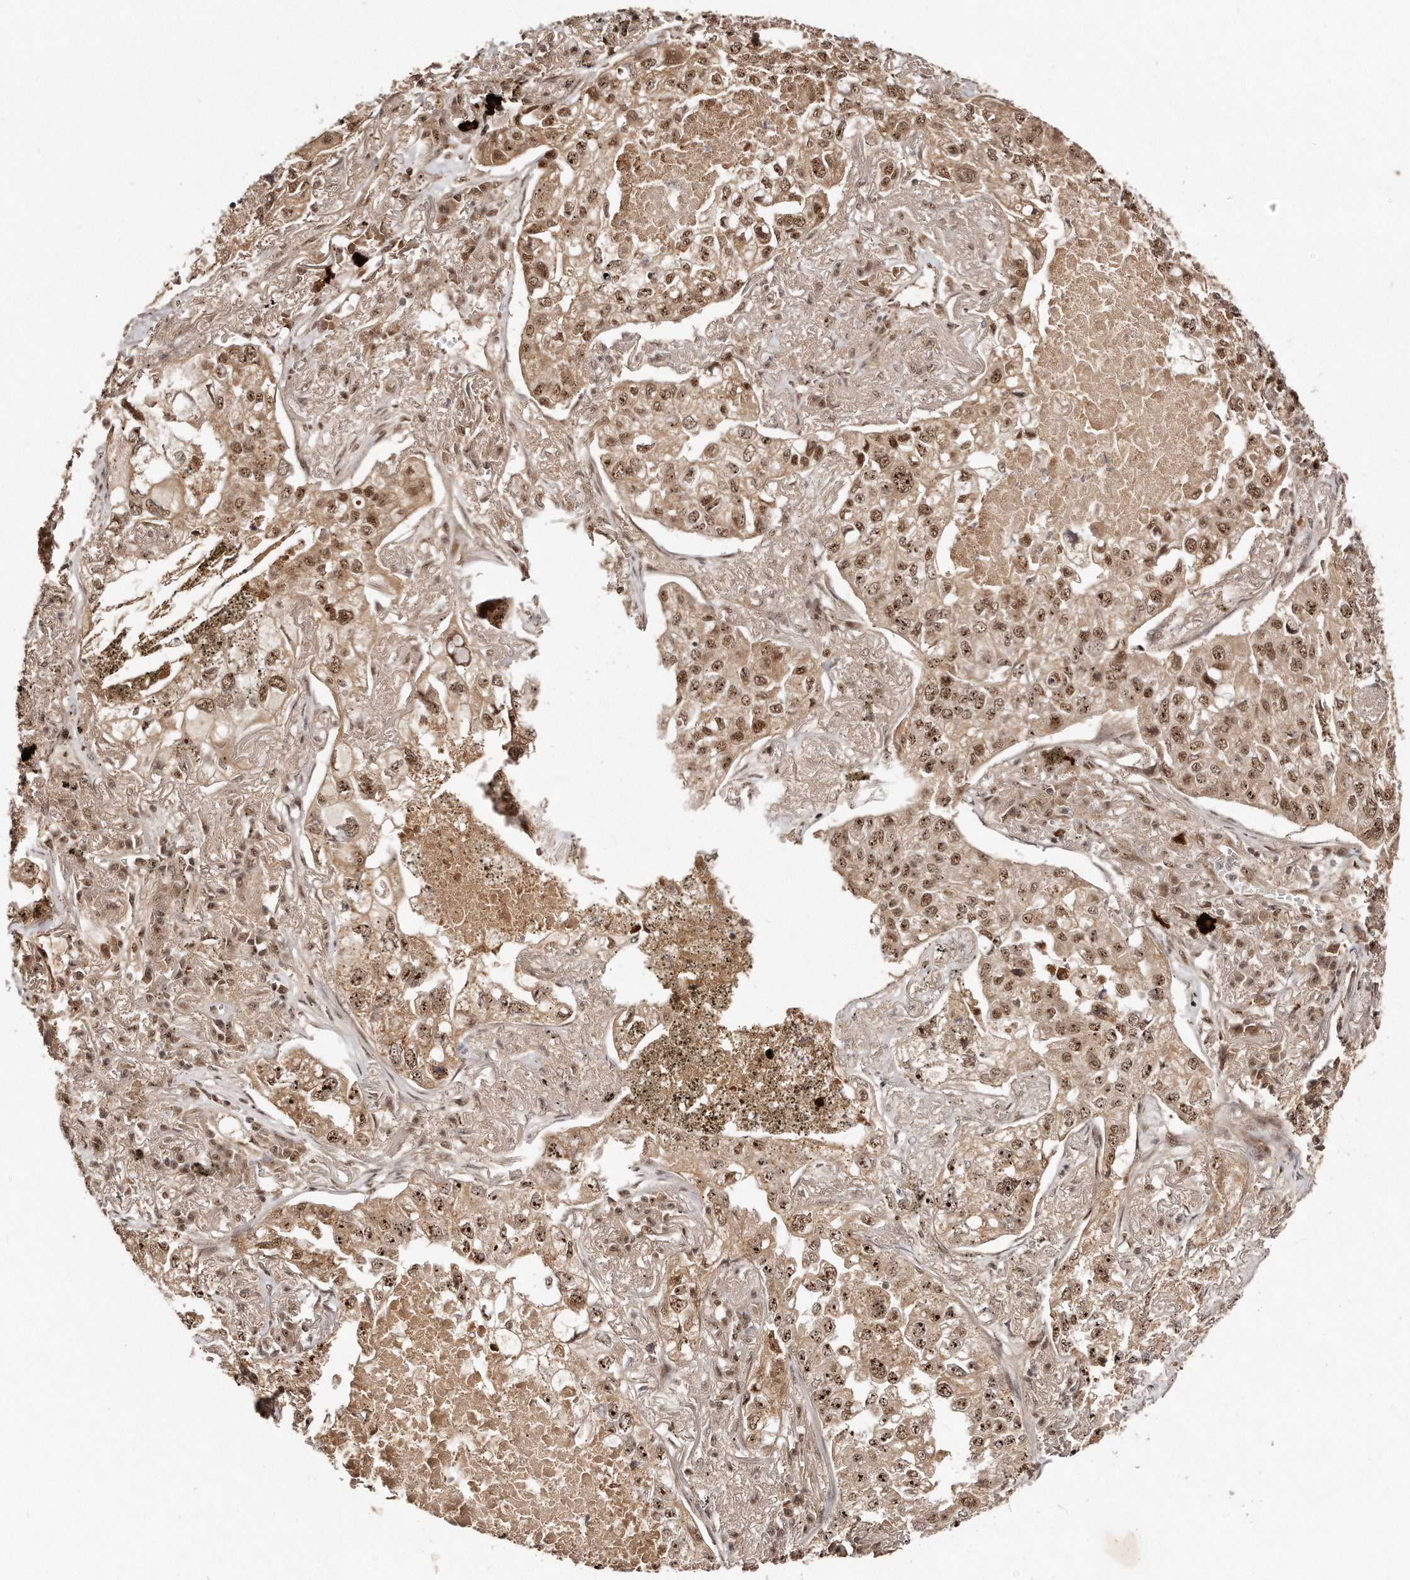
{"staining": {"intensity": "moderate", "quantity": ">75%", "location": "cytoplasmic/membranous,nuclear"}, "tissue": "lung cancer", "cell_type": "Tumor cells", "image_type": "cancer", "snomed": [{"axis": "morphology", "description": "Adenocarcinoma, NOS"}, {"axis": "topography", "description": "Lung"}], "caption": "Protein expression analysis of lung cancer exhibits moderate cytoplasmic/membranous and nuclear positivity in about >75% of tumor cells.", "gene": "SOX4", "patient": {"sex": "male", "age": 65}}